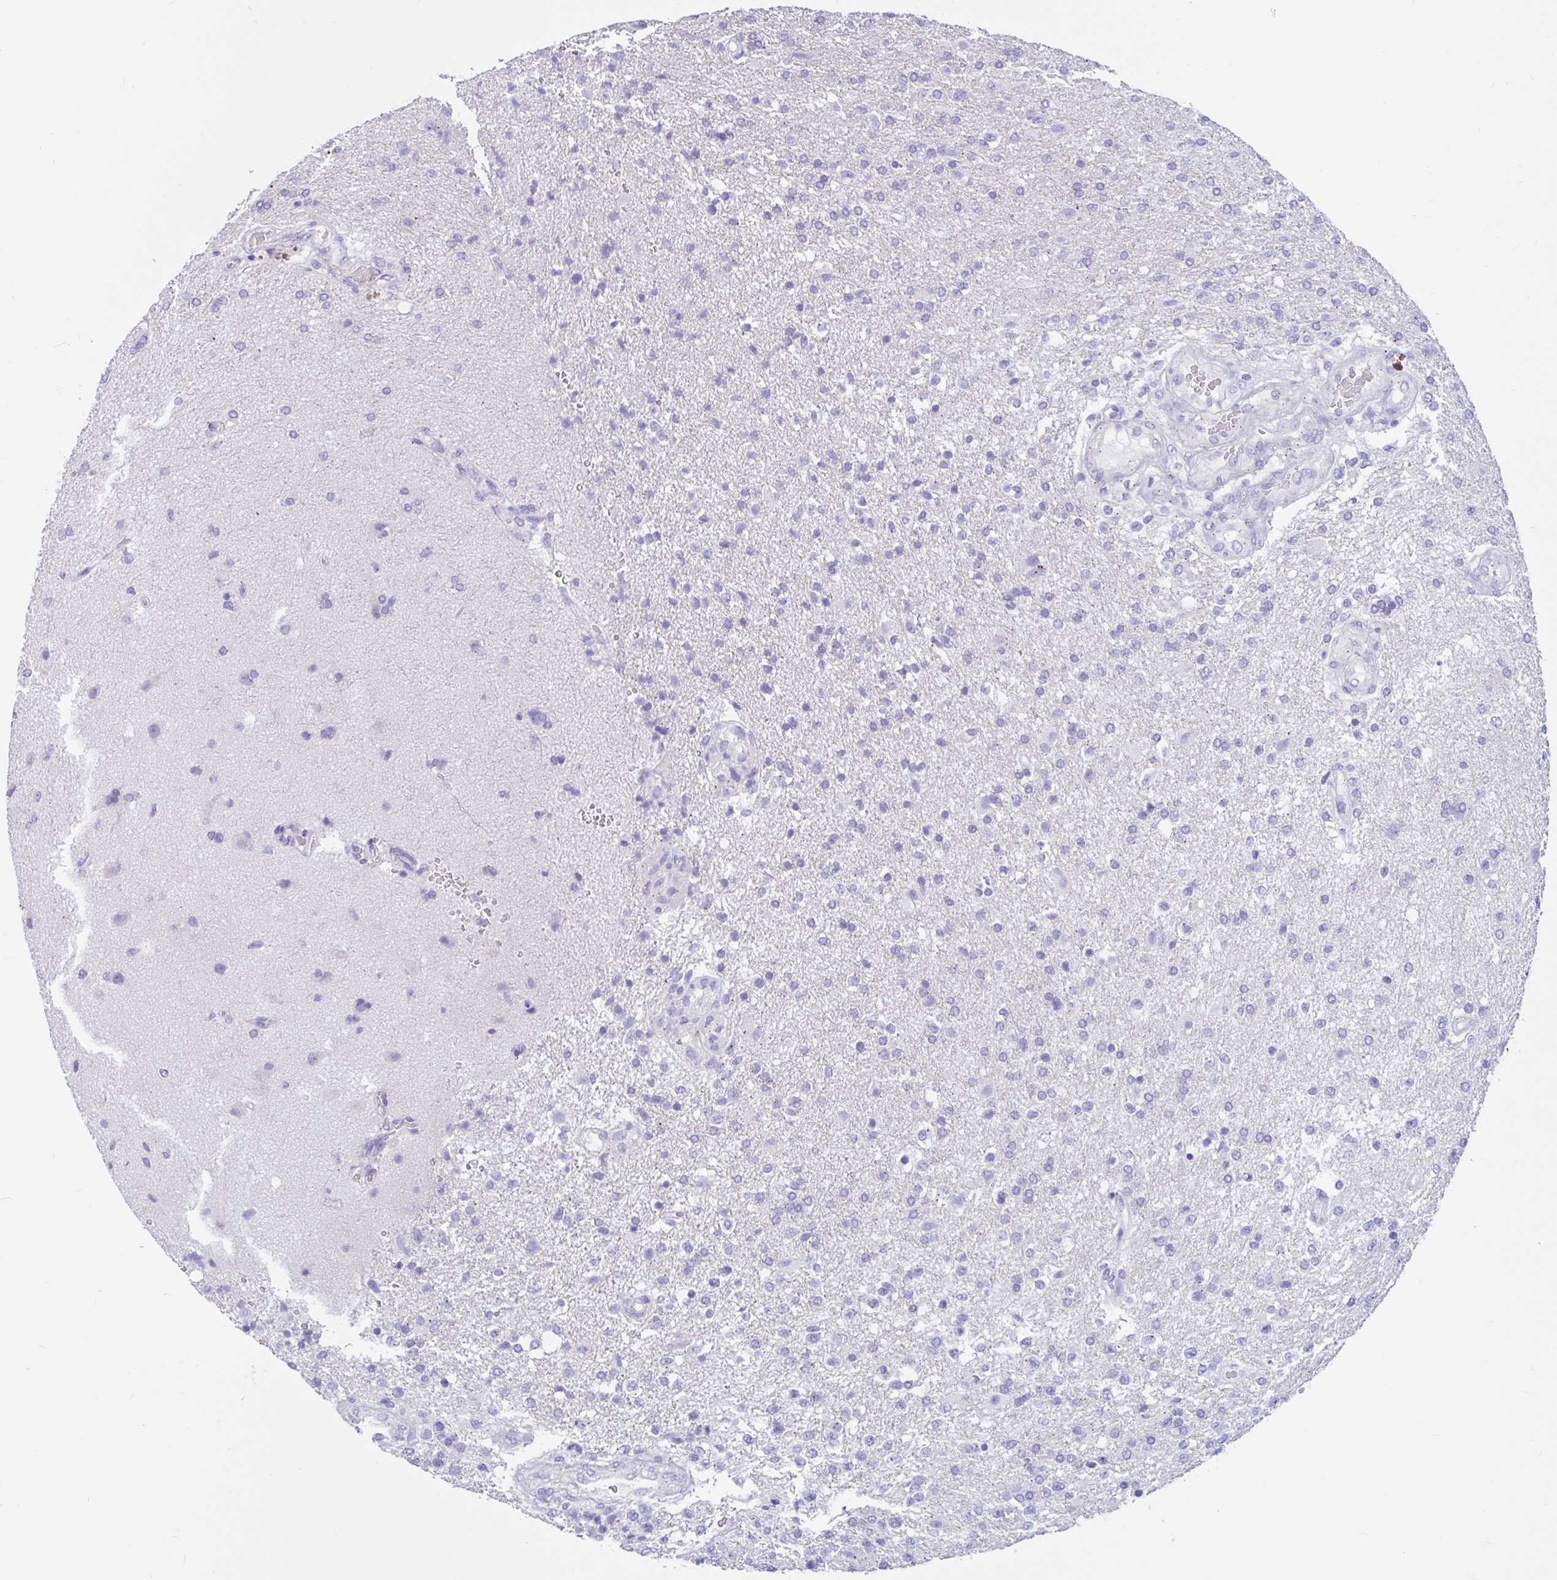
{"staining": {"intensity": "negative", "quantity": "none", "location": "none"}, "tissue": "glioma", "cell_type": "Tumor cells", "image_type": "cancer", "snomed": [{"axis": "morphology", "description": "Glioma, malignant, High grade"}, {"axis": "topography", "description": "Brain"}], "caption": "This is a image of immunohistochemistry staining of malignant high-grade glioma, which shows no expression in tumor cells.", "gene": "RNASE3", "patient": {"sex": "male", "age": 56}}